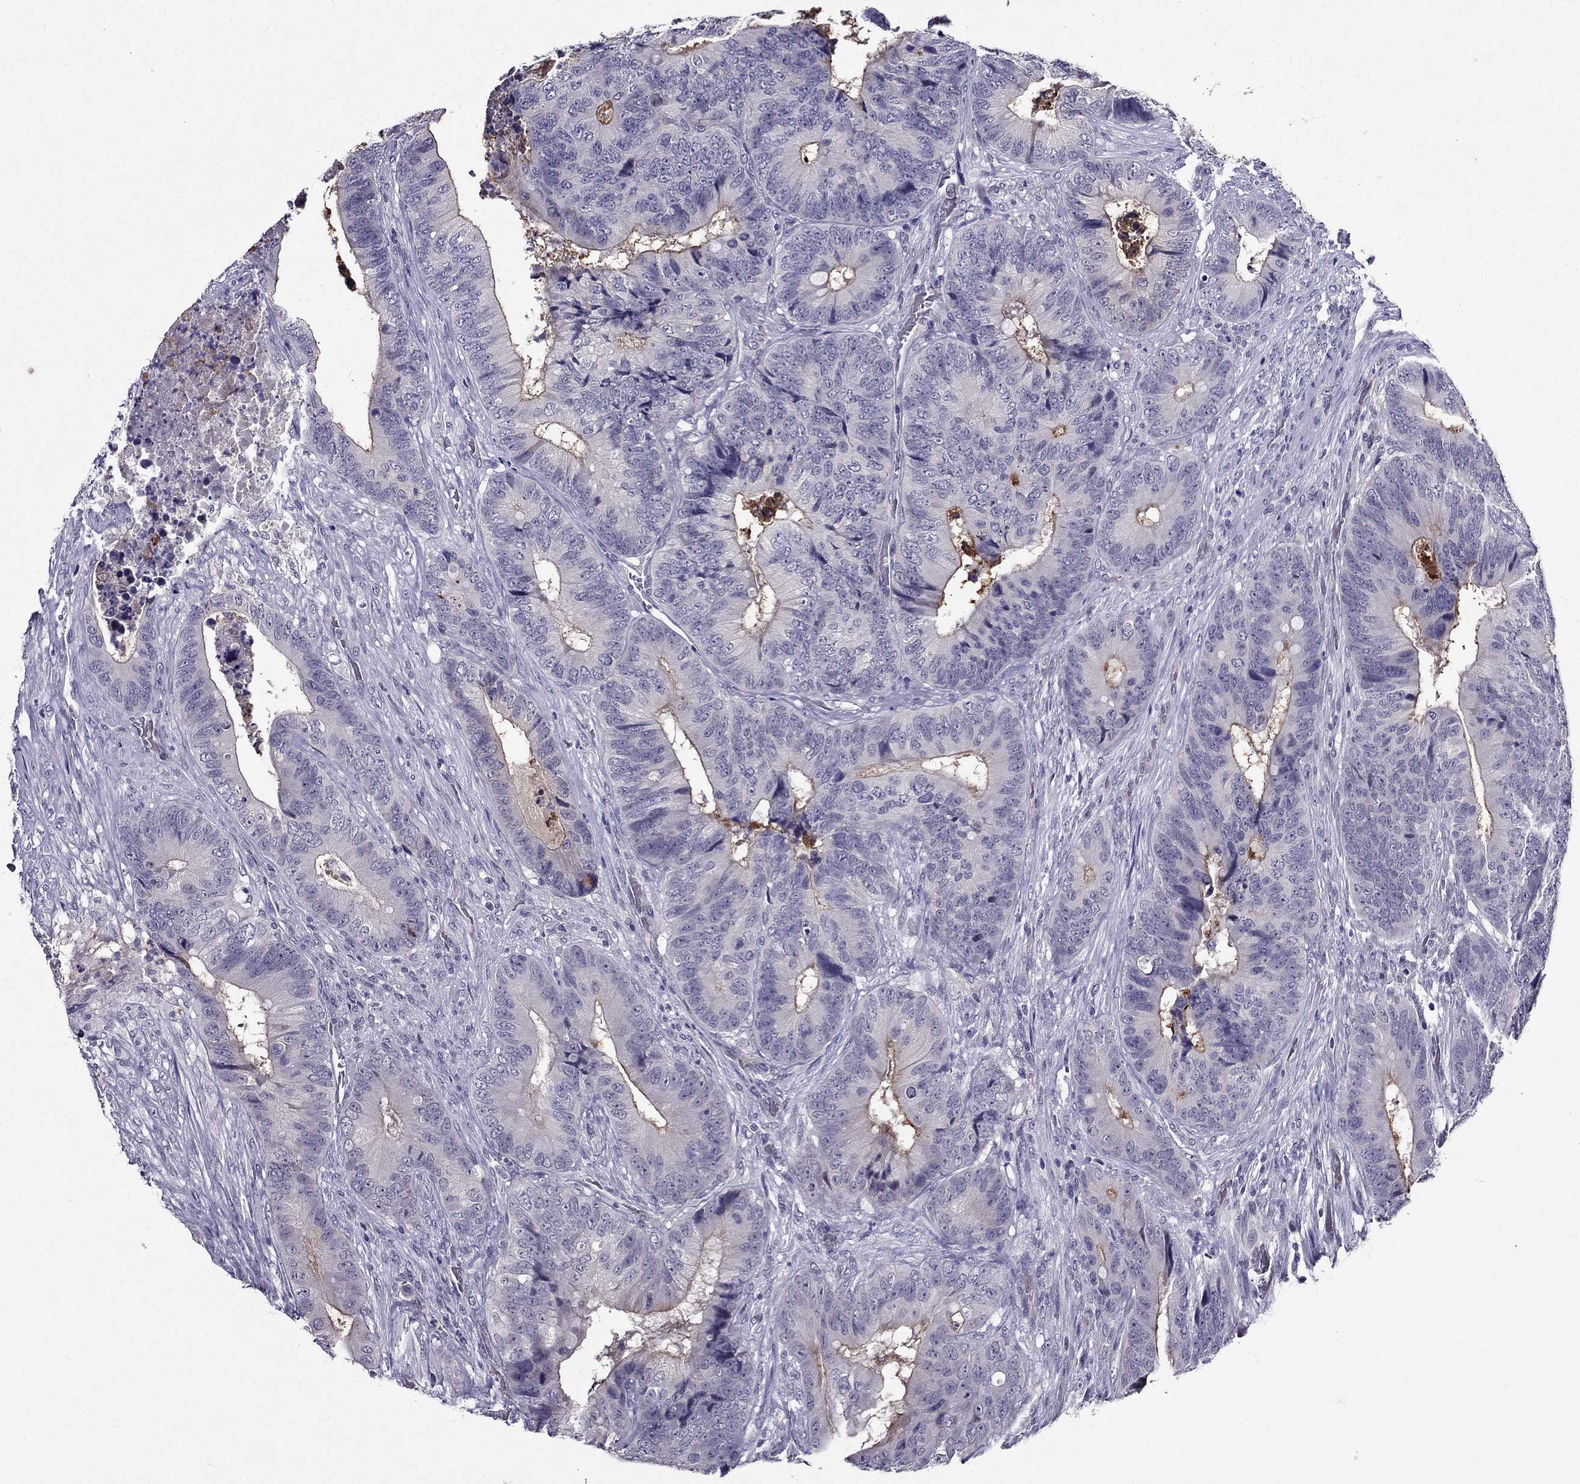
{"staining": {"intensity": "moderate", "quantity": "<25%", "location": "cytoplasmic/membranous"}, "tissue": "colorectal cancer", "cell_type": "Tumor cells", "image_type": "cancer", "snomed": [{"axis": "morphology", "description": "Adenocarcinoma, NOS"}, {"axis": "topography", "description": "Colon"}], "caption": "Colorectal adenocarcinoma stained with DAB (3,3'-diaminobenzidine) immunohistochemistry exhibits low levels of moderate cytoplasmic/membranous staining in about <25% of tumor cells.", "gene": "DUSP15", "patient": {"sex": "male", "age": 84}}